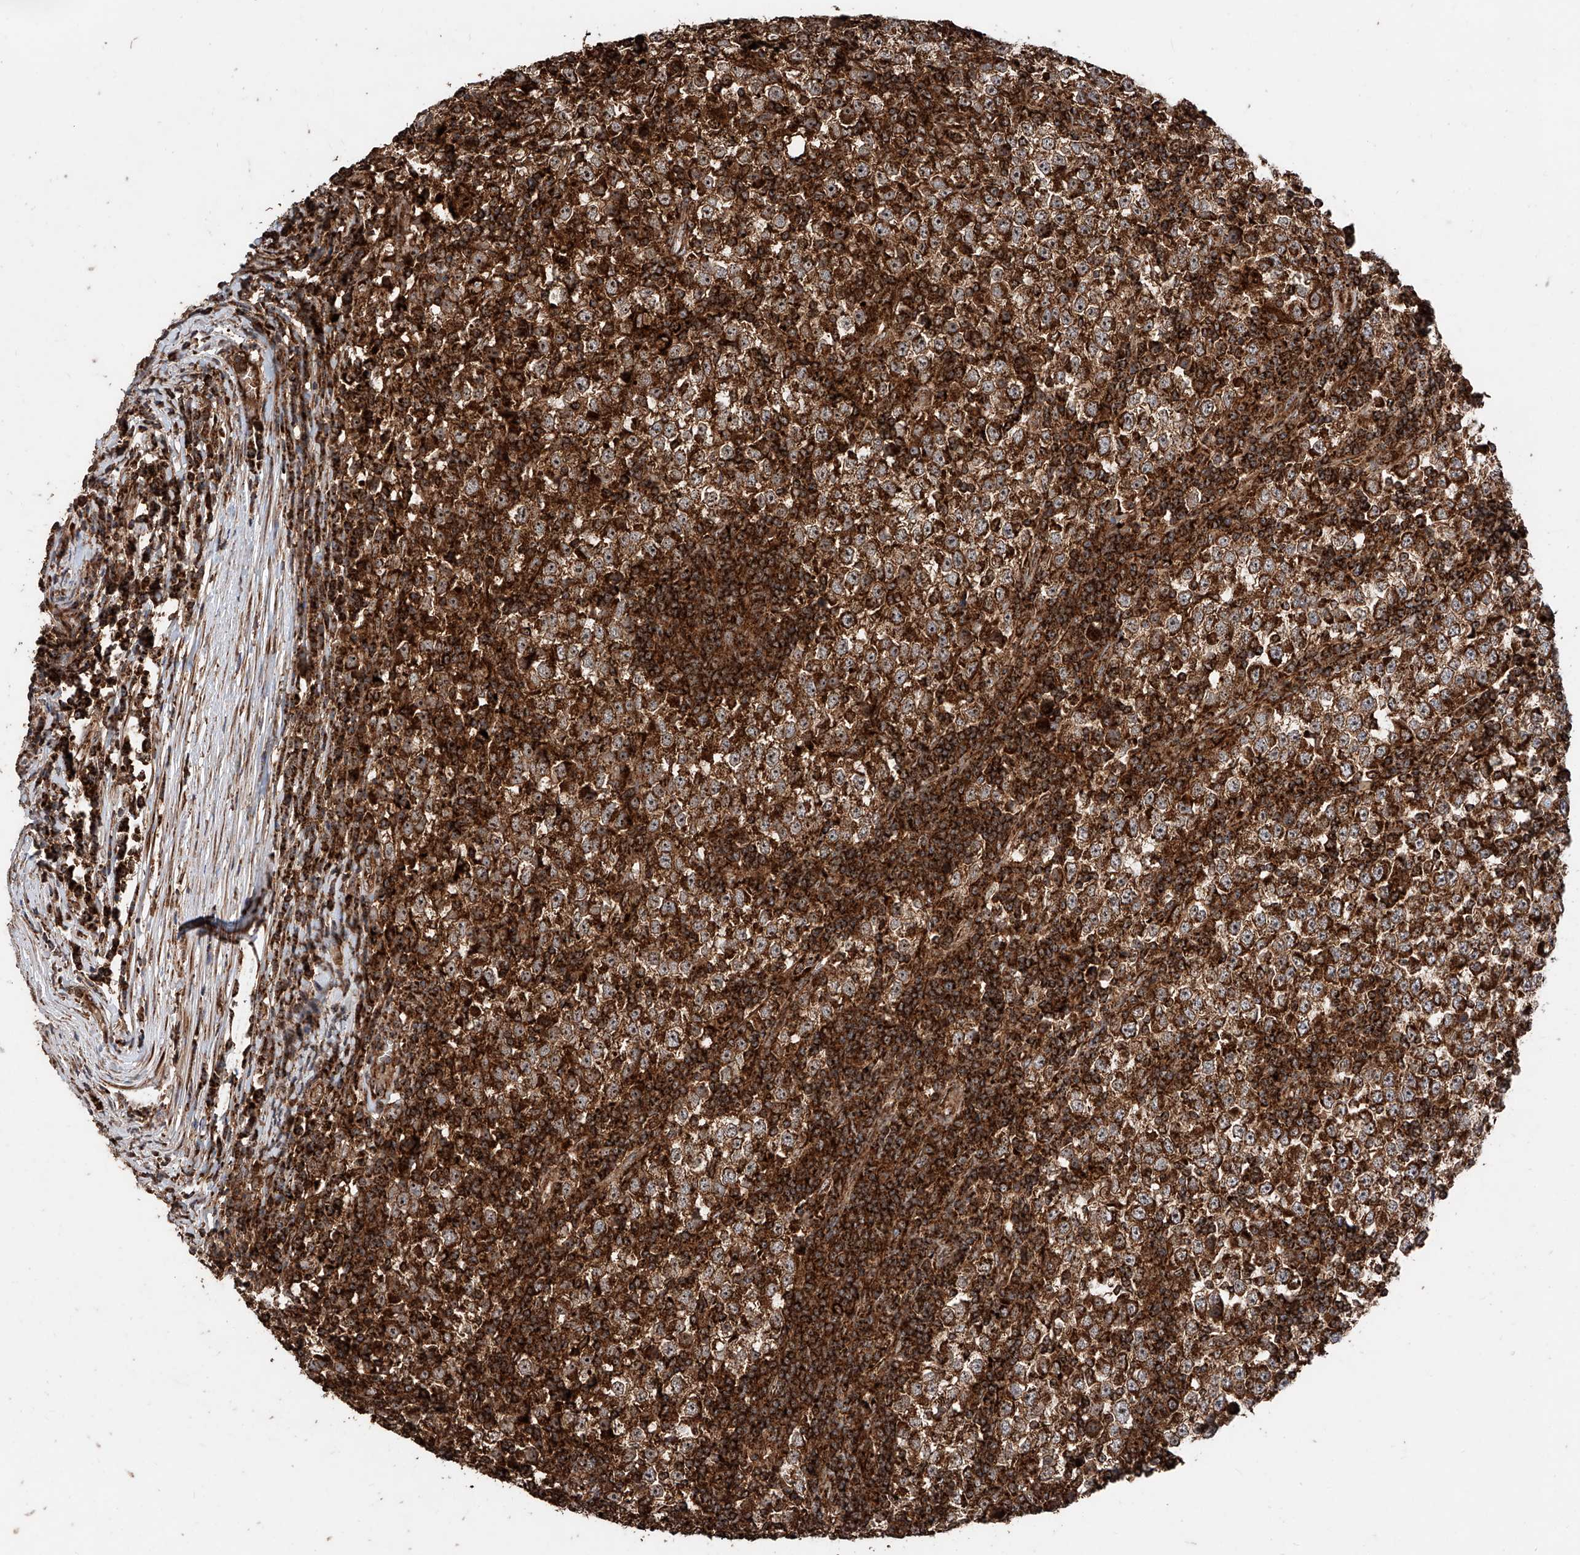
{"staining": {"intensity": "strong", "quantity": ">75%", "location": "cytoplasmic/membranous"}, "tissue": "testis cancer", "cell_type": "Tumor cells", "image_type": "cancer", "snomed": [{"axis": "morphology", "description": "Seminoma, NOS"}, {"axis": "topography", "description": "Testis"}], "caption": "Immunohistochemical staining of human testis cancer (seminoma) exhibits high levels of strong cytoplasmic/membranous protein expression in about >75% of tumor cells.", "gene": "PISD", "patient": {"sex": "male", "age": 65}}